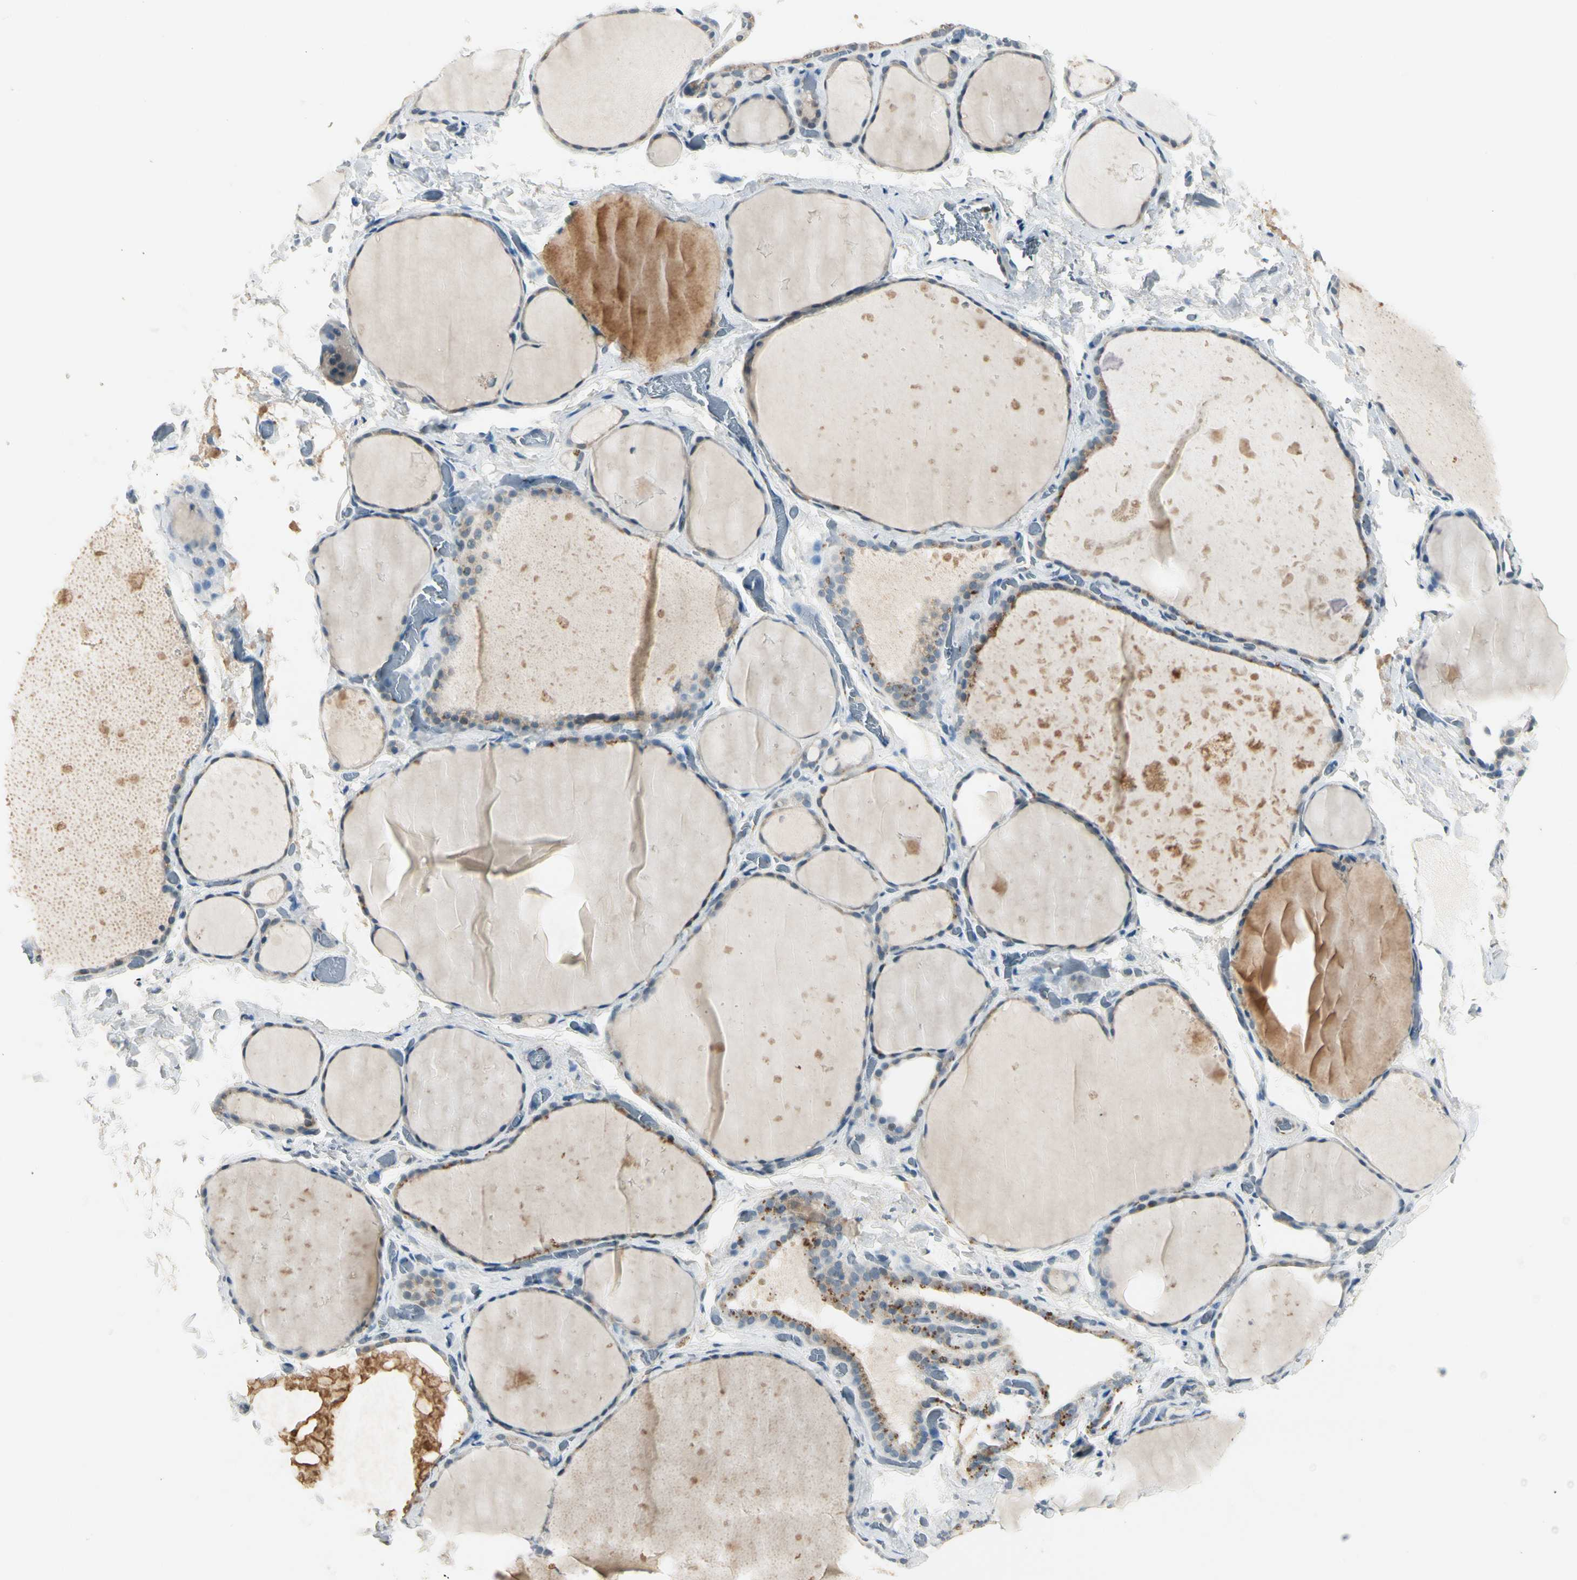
{"staining": {"intensity": "weak", "quantity": ">75%", "location": "cytoplasmic/membranous"}, "tissue": "thyroid gland", "cell_type": "Glandular cells", "image_type": "normal", "snomed": [{"axis": "morphology", "description": "Normal tissue, NOS"}, {"axis": "topography", "description": "Thyroid gland"}], "caption": "An immunohistochemistry (IHC) photomicrograph of unremarkable tissue is shown. Protein staining in brown labels weak cytoplasmic/membranous positivity in thyroid gland within glandular cells. The staining was performed using DAB, with brown indicating positive protein expression. Nuclei are stained blue with hematoxylin.", "gene": "MANSC1", "patient": {"sex": "male", "age": 76}}